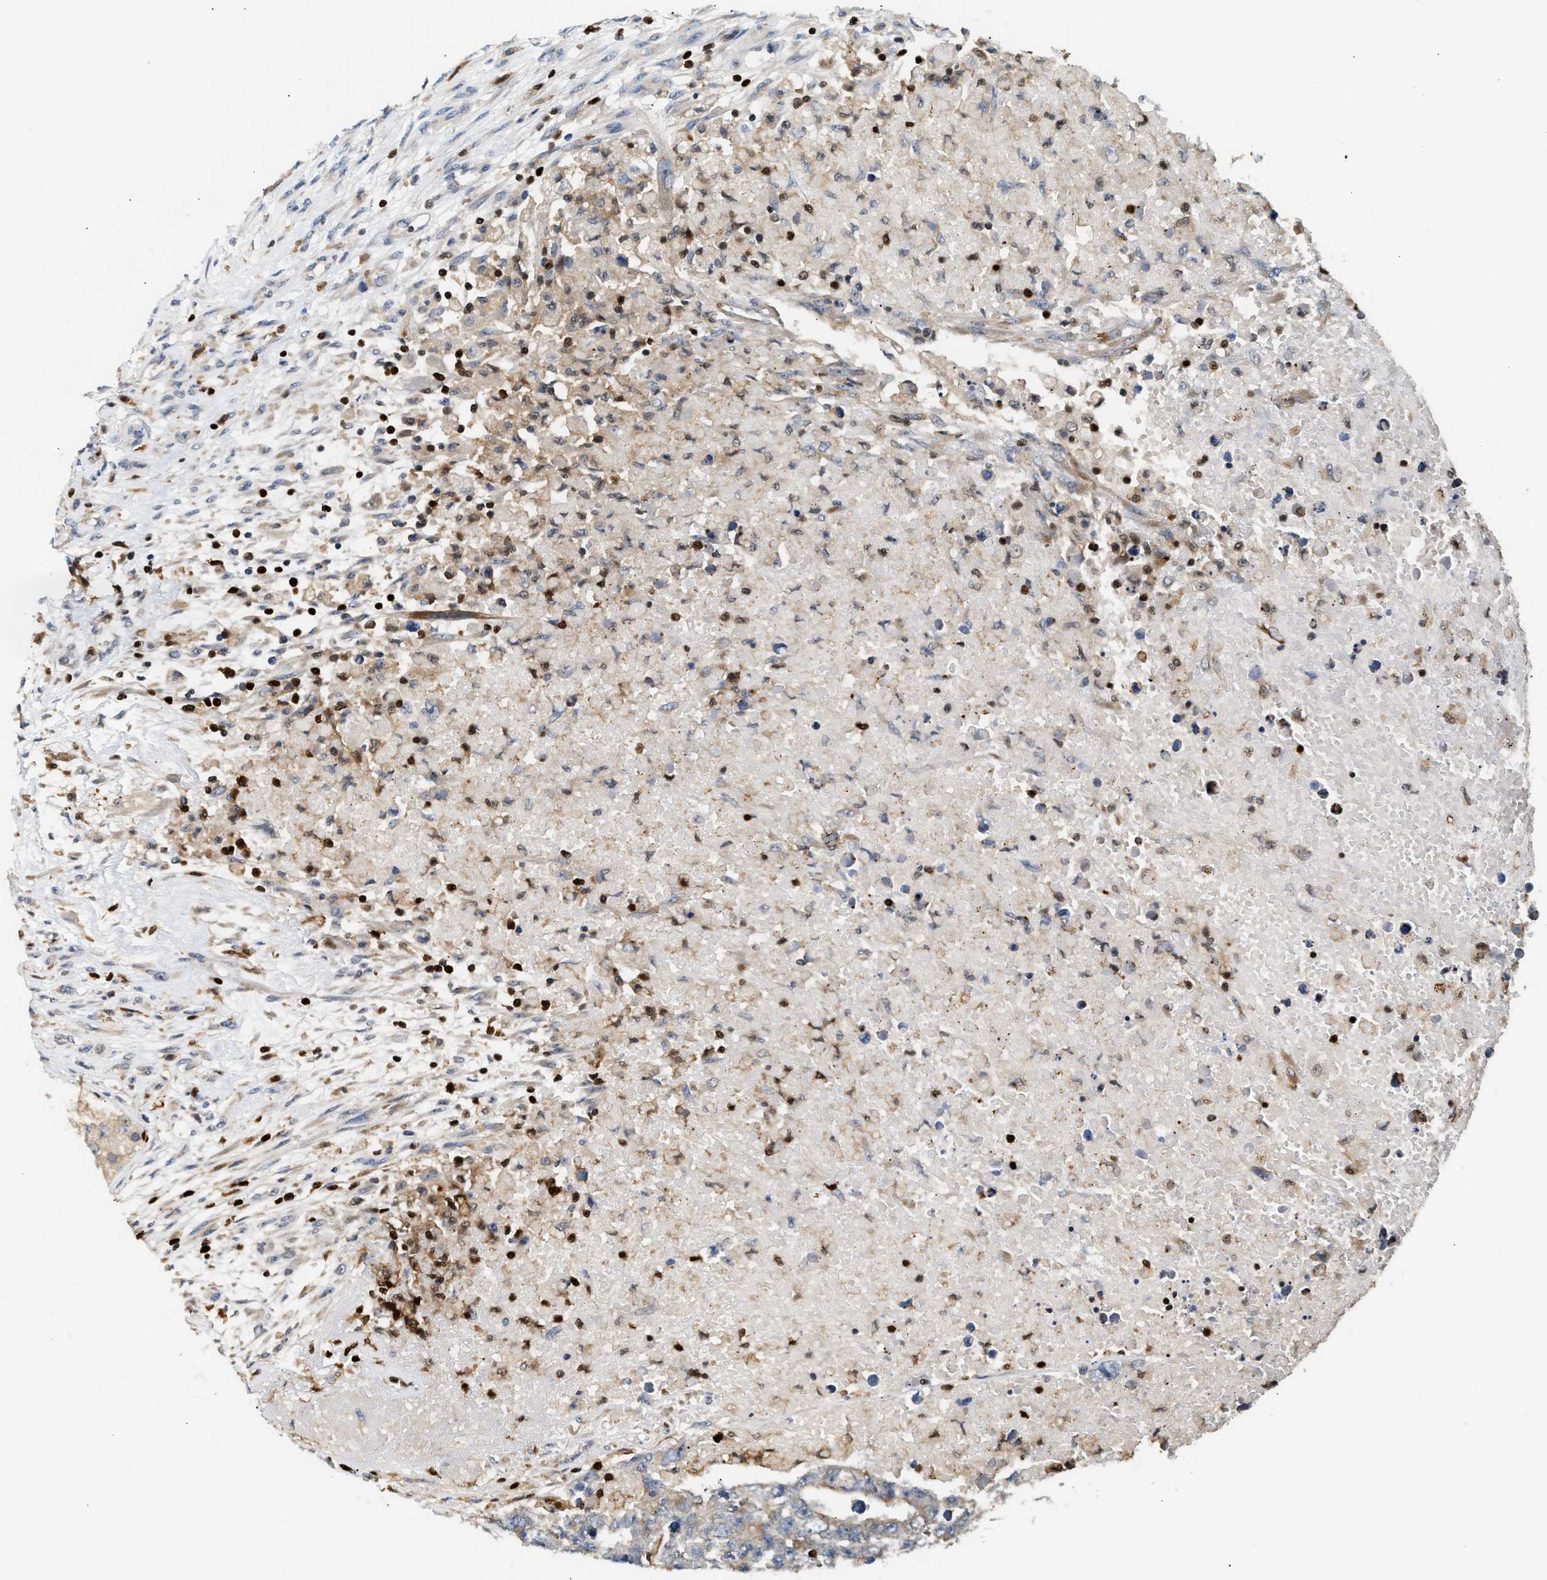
{"staining": {"intensity": "negative", "quantity": "none", "location": "none"}, "tissue": "testis cancer", "cell_type": "Tumor cells", "image_type": "cancer", "snomed": [{"axis": "morphology", "description": "Carcinoma, Embryonal, NOS"}, {"axis": "topography", "description": "Testis"}], "caption": "High magnification brightfield microscopy of embryonal carcinoma (testis) stained with DAB (brown) and counterstained with hematoxylin (blue): tumor cells show no significant positivity. (Immunohistochemistry (ihc), brightfield microscopy, high magnification).", "gene": "SLIT2", "patient": {"sex": "male", "age": 25}}